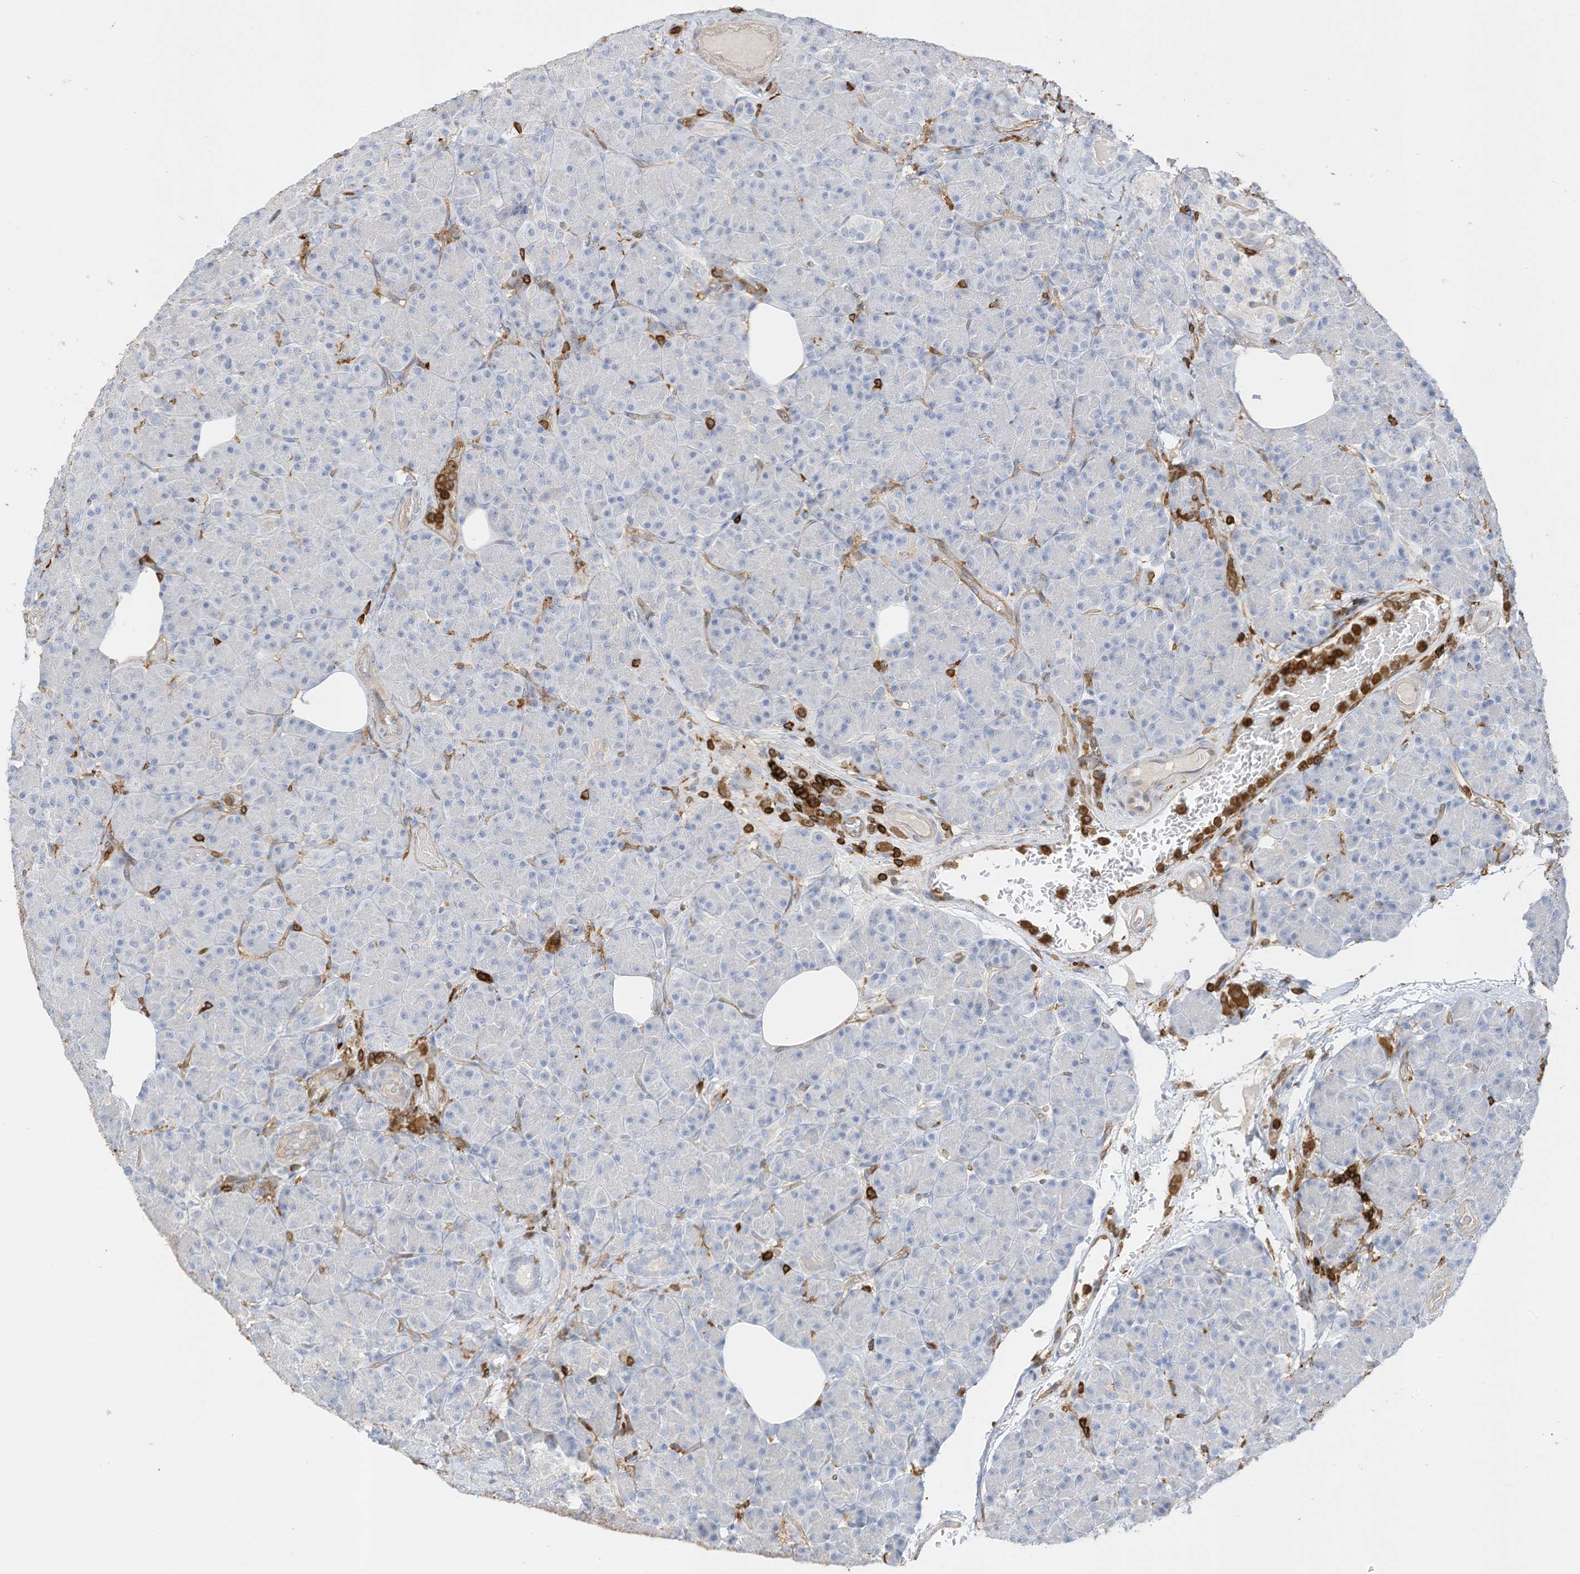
{"staining": {"intensity": "negative", "quantity": "none", "location": "none"}, "tissue": "pancreas", "cell_type": "Exocrine glandular cells", "image_type": "normal", "snomed": [{"axis": "morphology", "description": "Normal tissue, NOS"}, {"axis": "topography", "description": "Pancreas"}], "caption": "This is an immunohistochemistry (IHC) histopathology image of benign human pancreas. There is no staining in exocrine glandular cells.", "gene": "ARHGAP25", "patient": {"sex": "female", "age": 43}}